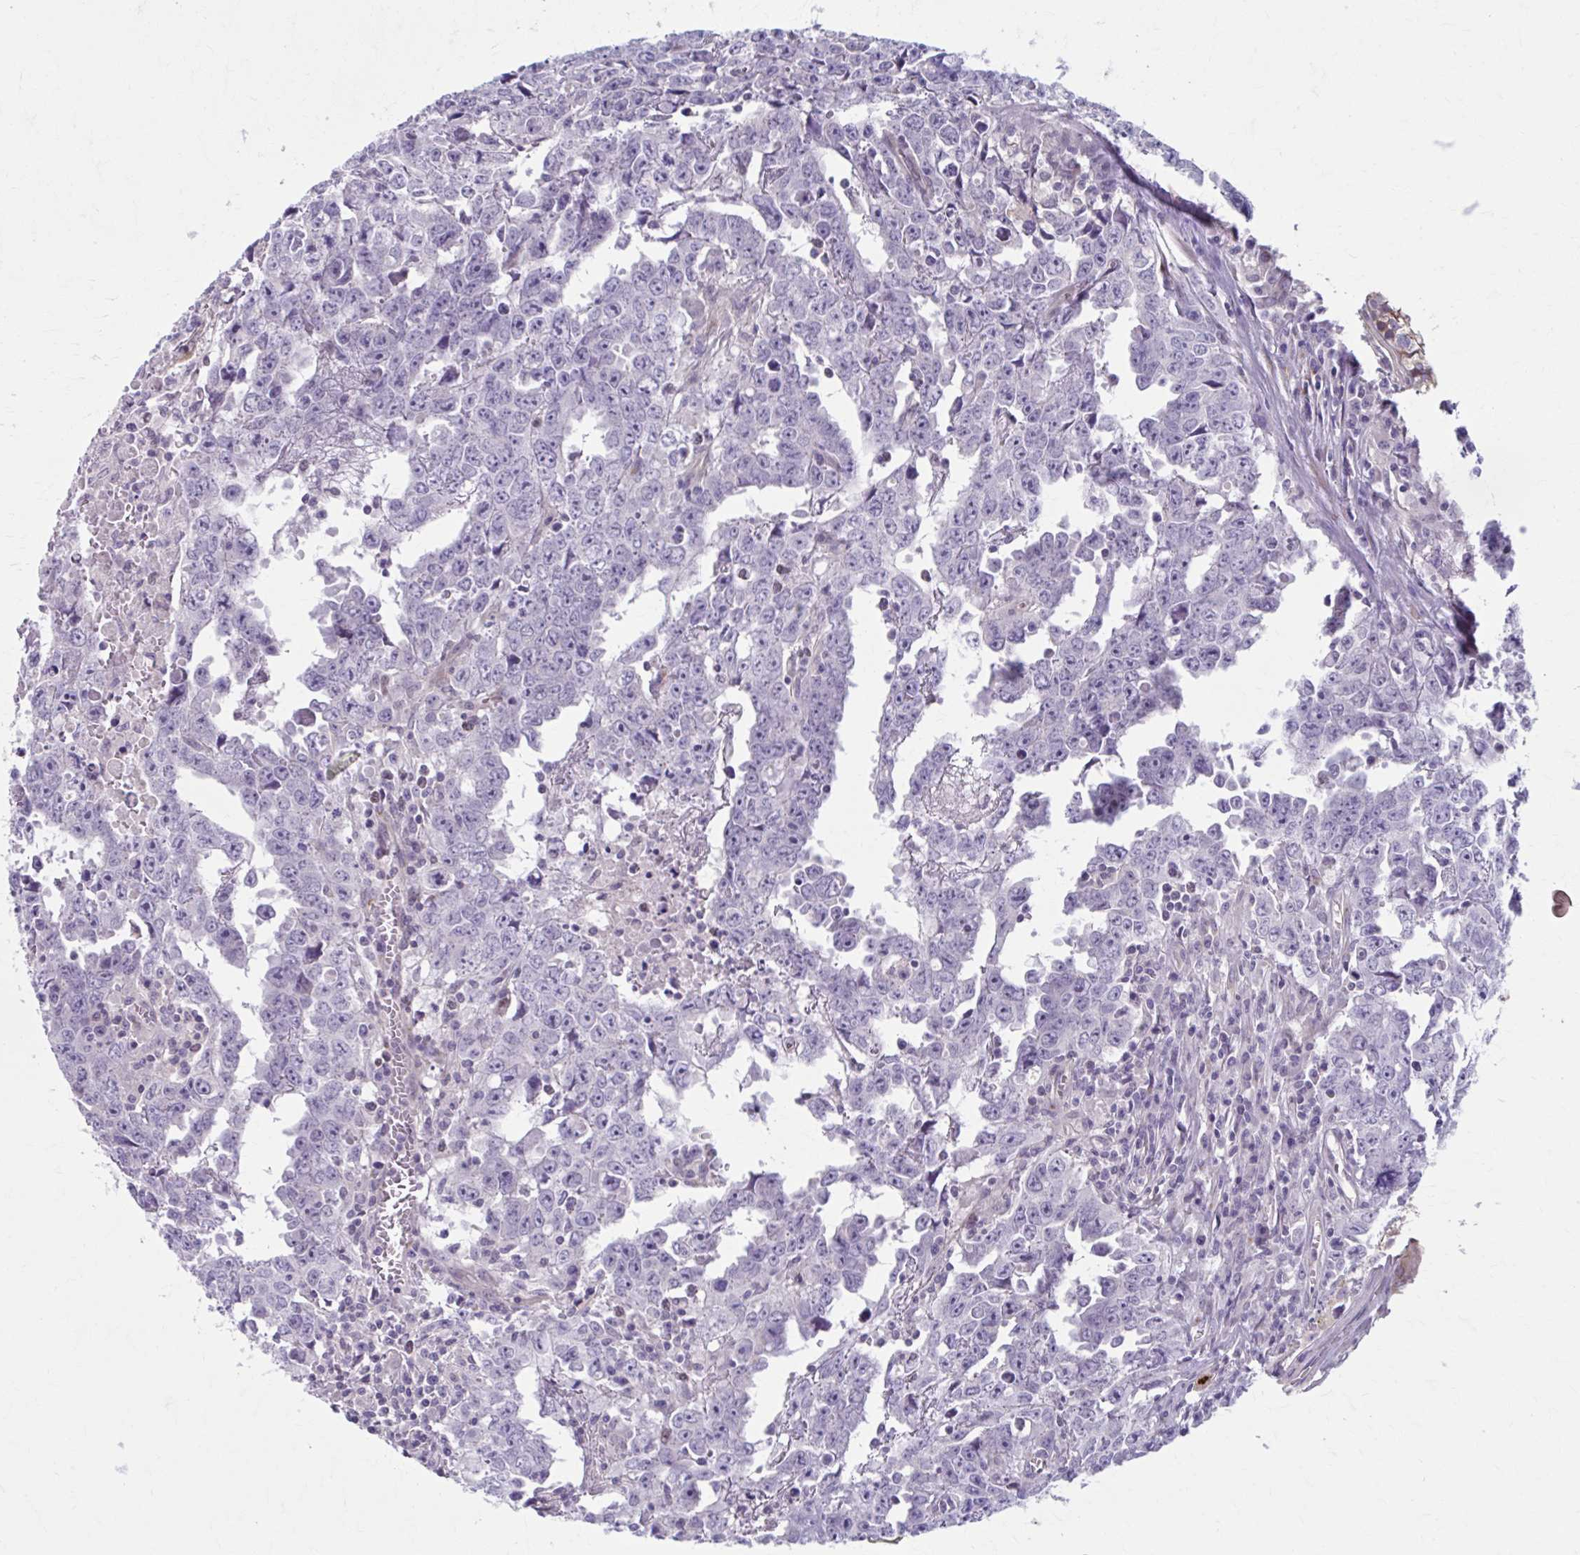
{"staining": {"intensity": "negative", "quantity": "none", "location": "none"}, "tissue": "testis cancer", "cell_type": "Tumor cells", "image_type": "cancer", "snomed": [{"axis": "morphology", "description": "Carcinoma, Embryonal, NOS"}, {"axis": "topography", "description": "Testis"}], "caption": "Protein analysis of embryonal carcinoma (testis) reveals no significant staining in tumor cells.", "gene": "CHST3", "patient": {"sex": "male", "age": 22}}